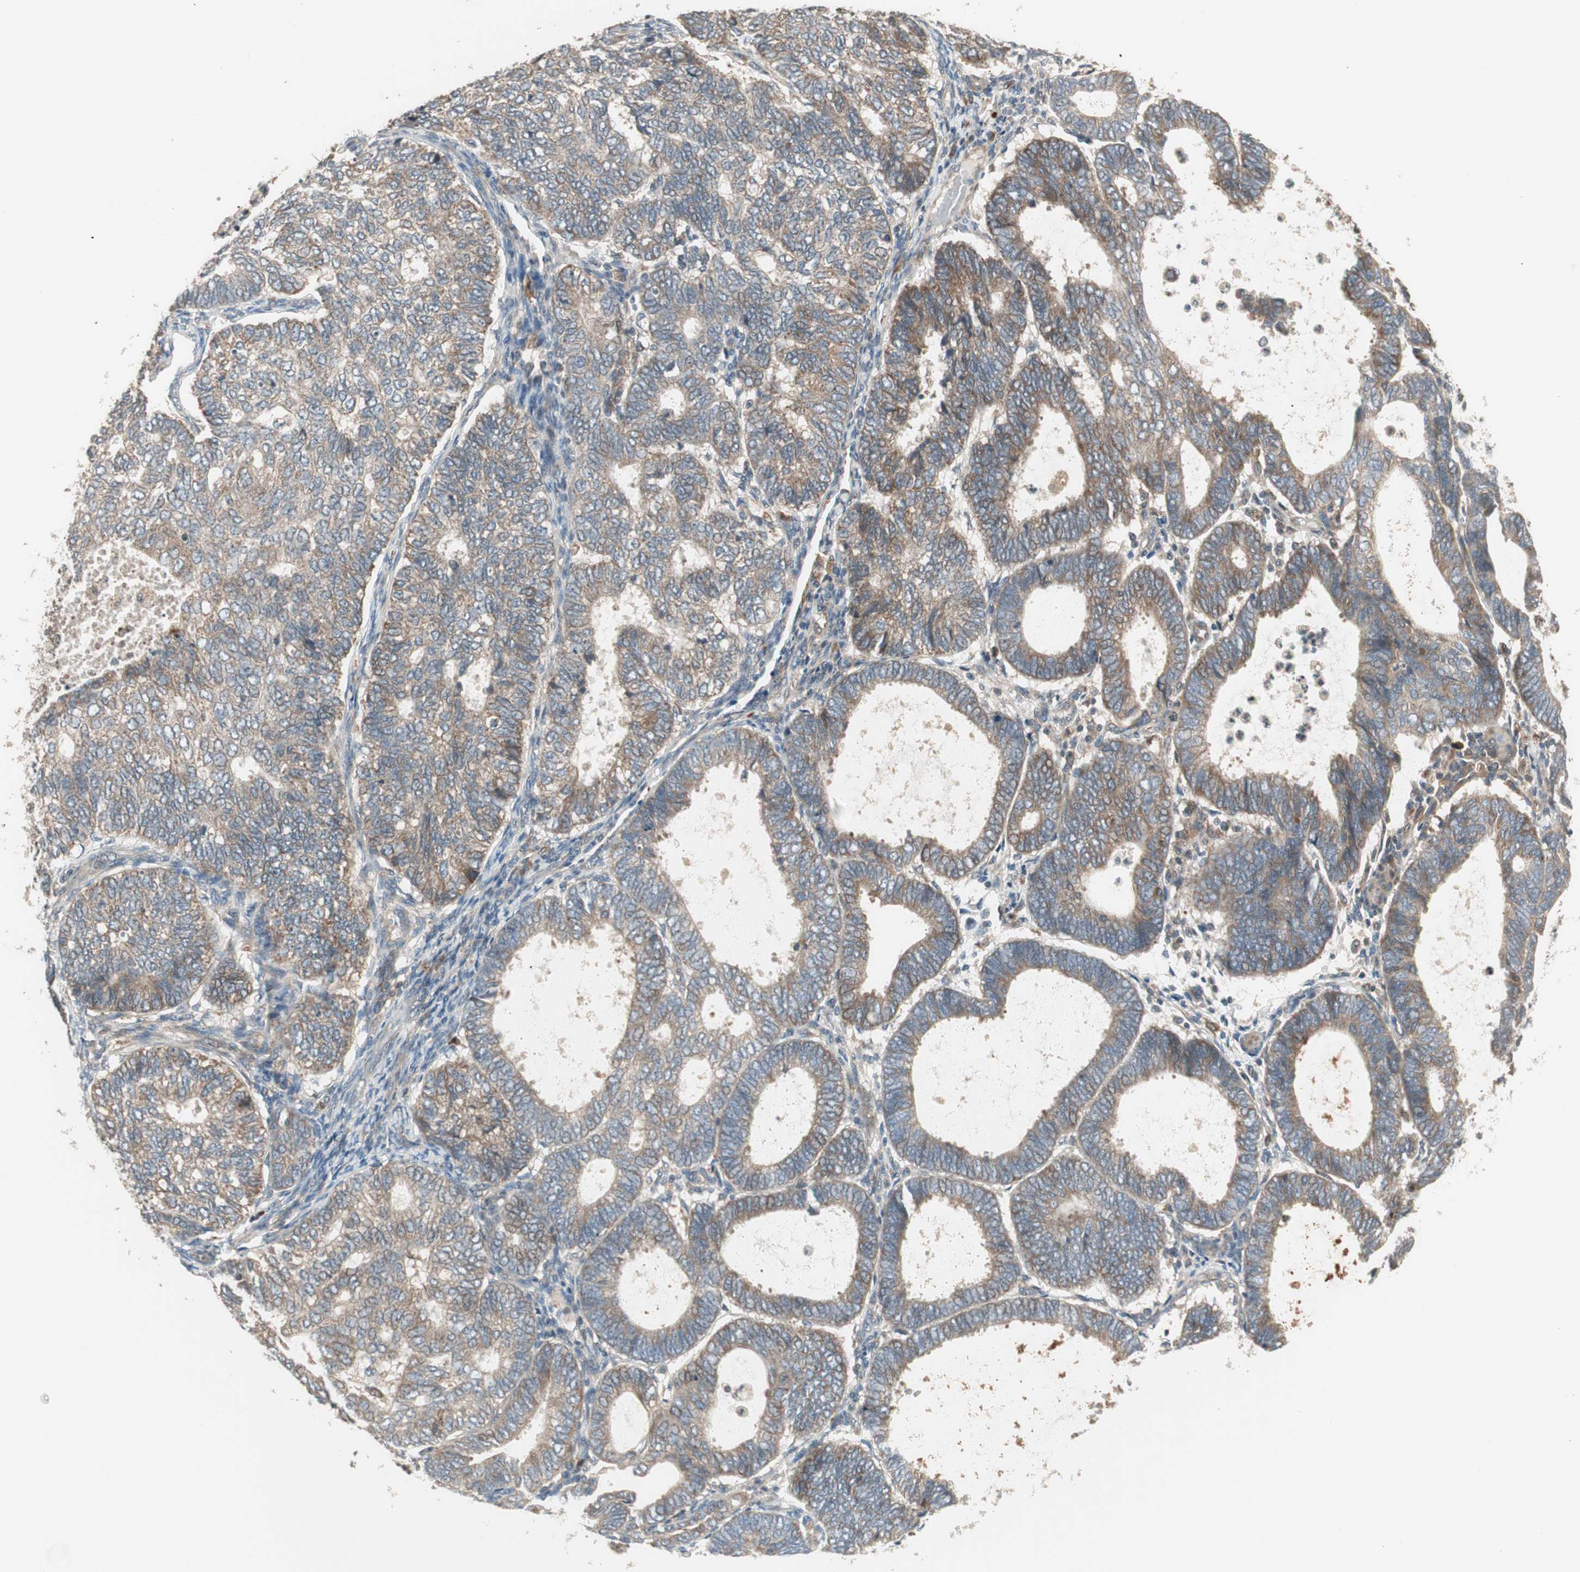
{"staining": {"intensity": "weak", "quantity": ">75%", "location": "cytoplasmic/membranous"}, "tissue": "endometrial cancer", "cell_type": "Tumor cells", "image_type": "cancer", "snomed": [{"axis": "morphology", "description": "Adenocarcinoma, NOS"}, {"axis": "topography", "description": "Uterus"}], "caption": "Human endometrial cancer stained with a brown dye shows weak cytoplasmic/membranous positive staining in about >75% of tumor cells.", "gene": "SFRP1", "patient": {"sex": "female", "age": 60}}